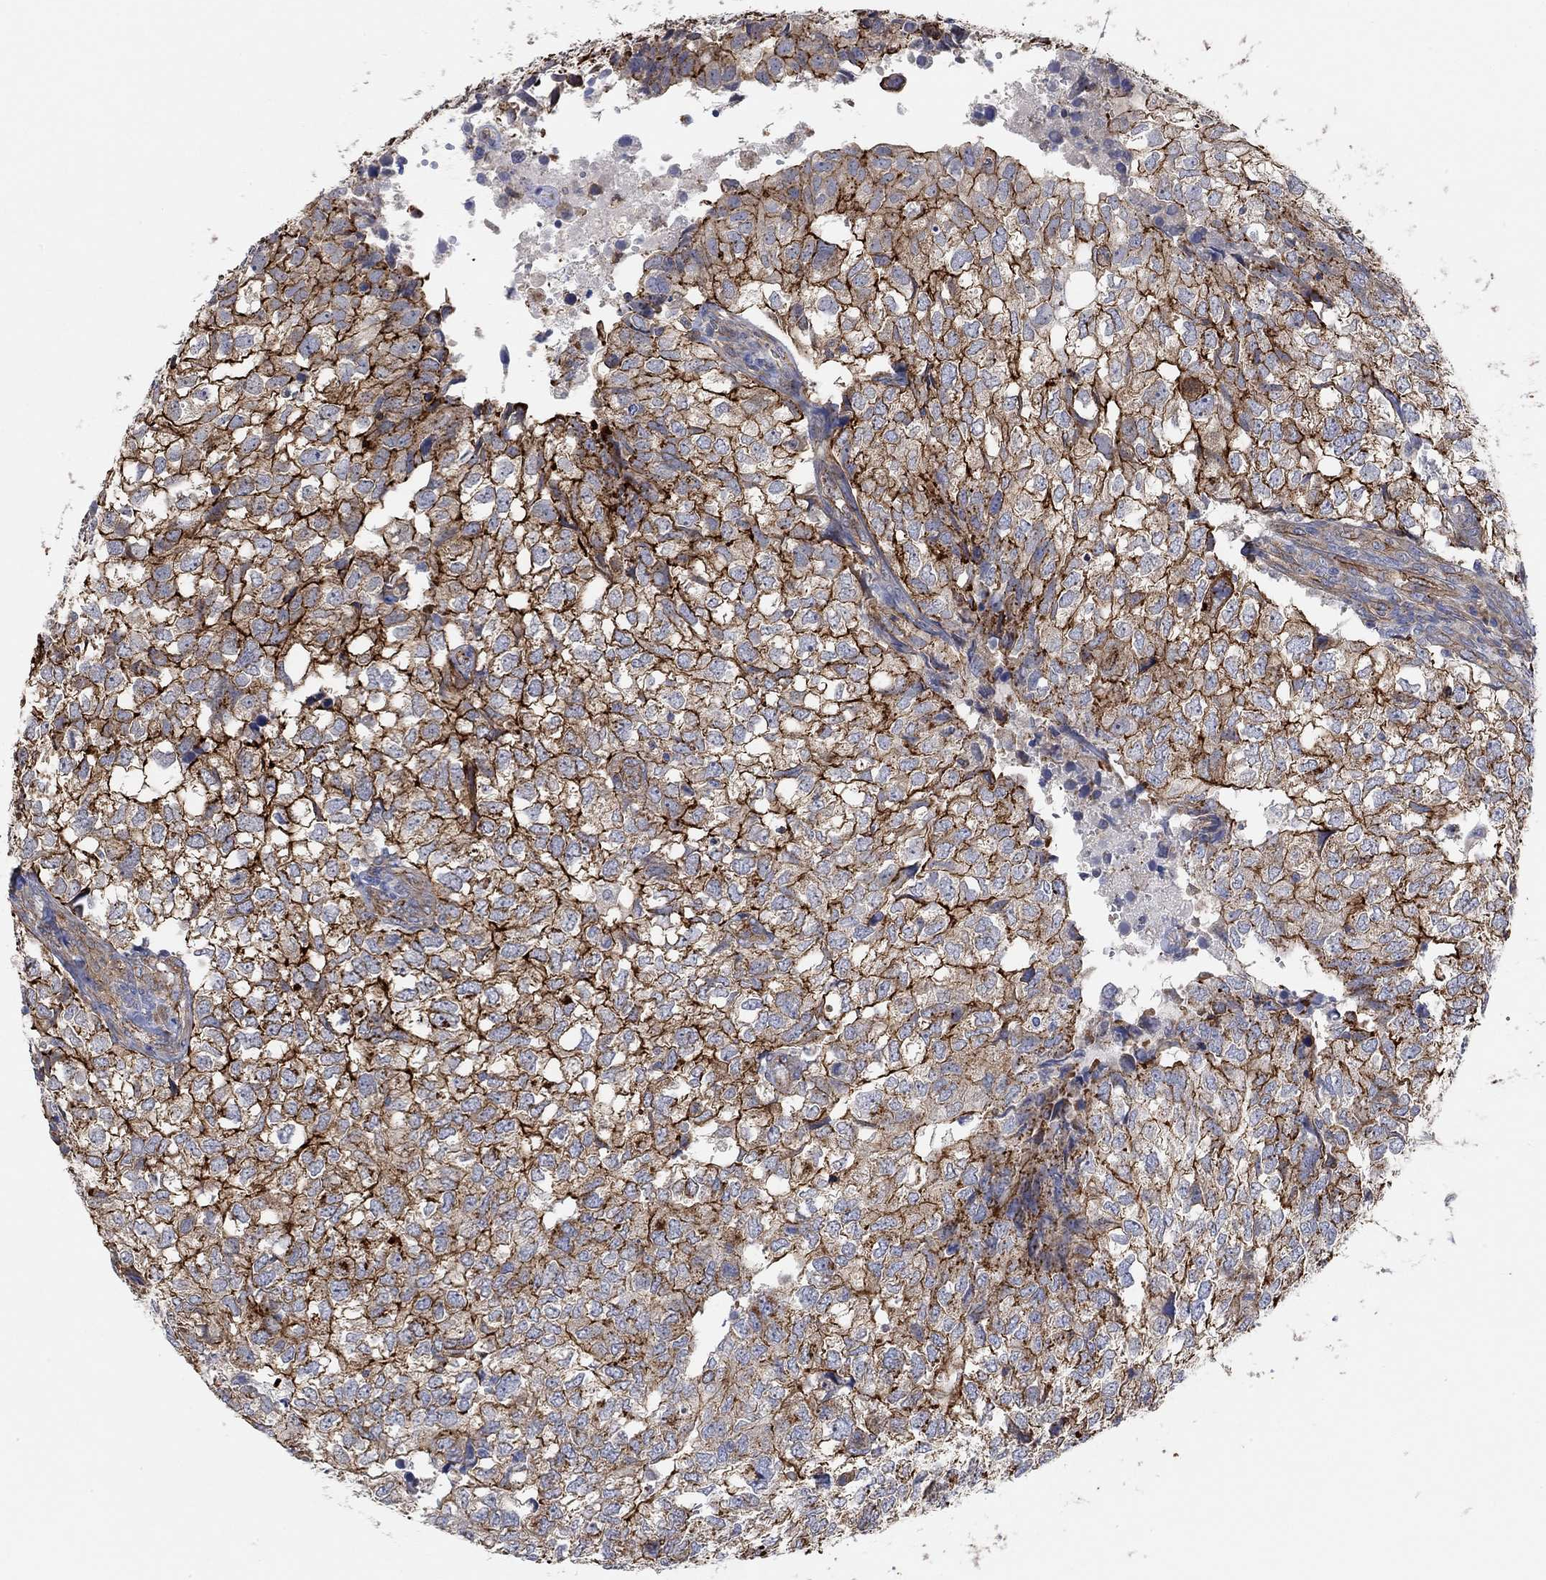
{"staining": {"intensity": "strong", "quantity": ">75%", "location": "cytoplasmic/membranous"}, "tissue": "breast cancer", "cell_type": "Tumor cells", "image_type": "cancer", "snomed": [{"axis": "morphology", "description": "Duct carcinoma"}, {"axis": "topography", "description": "Breast"}], "caption": "This image reveals IHC staining of human invasive ductal carcinoma (breast), with high strong cytoplasmic/membranous staining in approximately >75% of tumor cells.", "gene": "SYT16", "patient": {"sex": "female", "age": 30}}